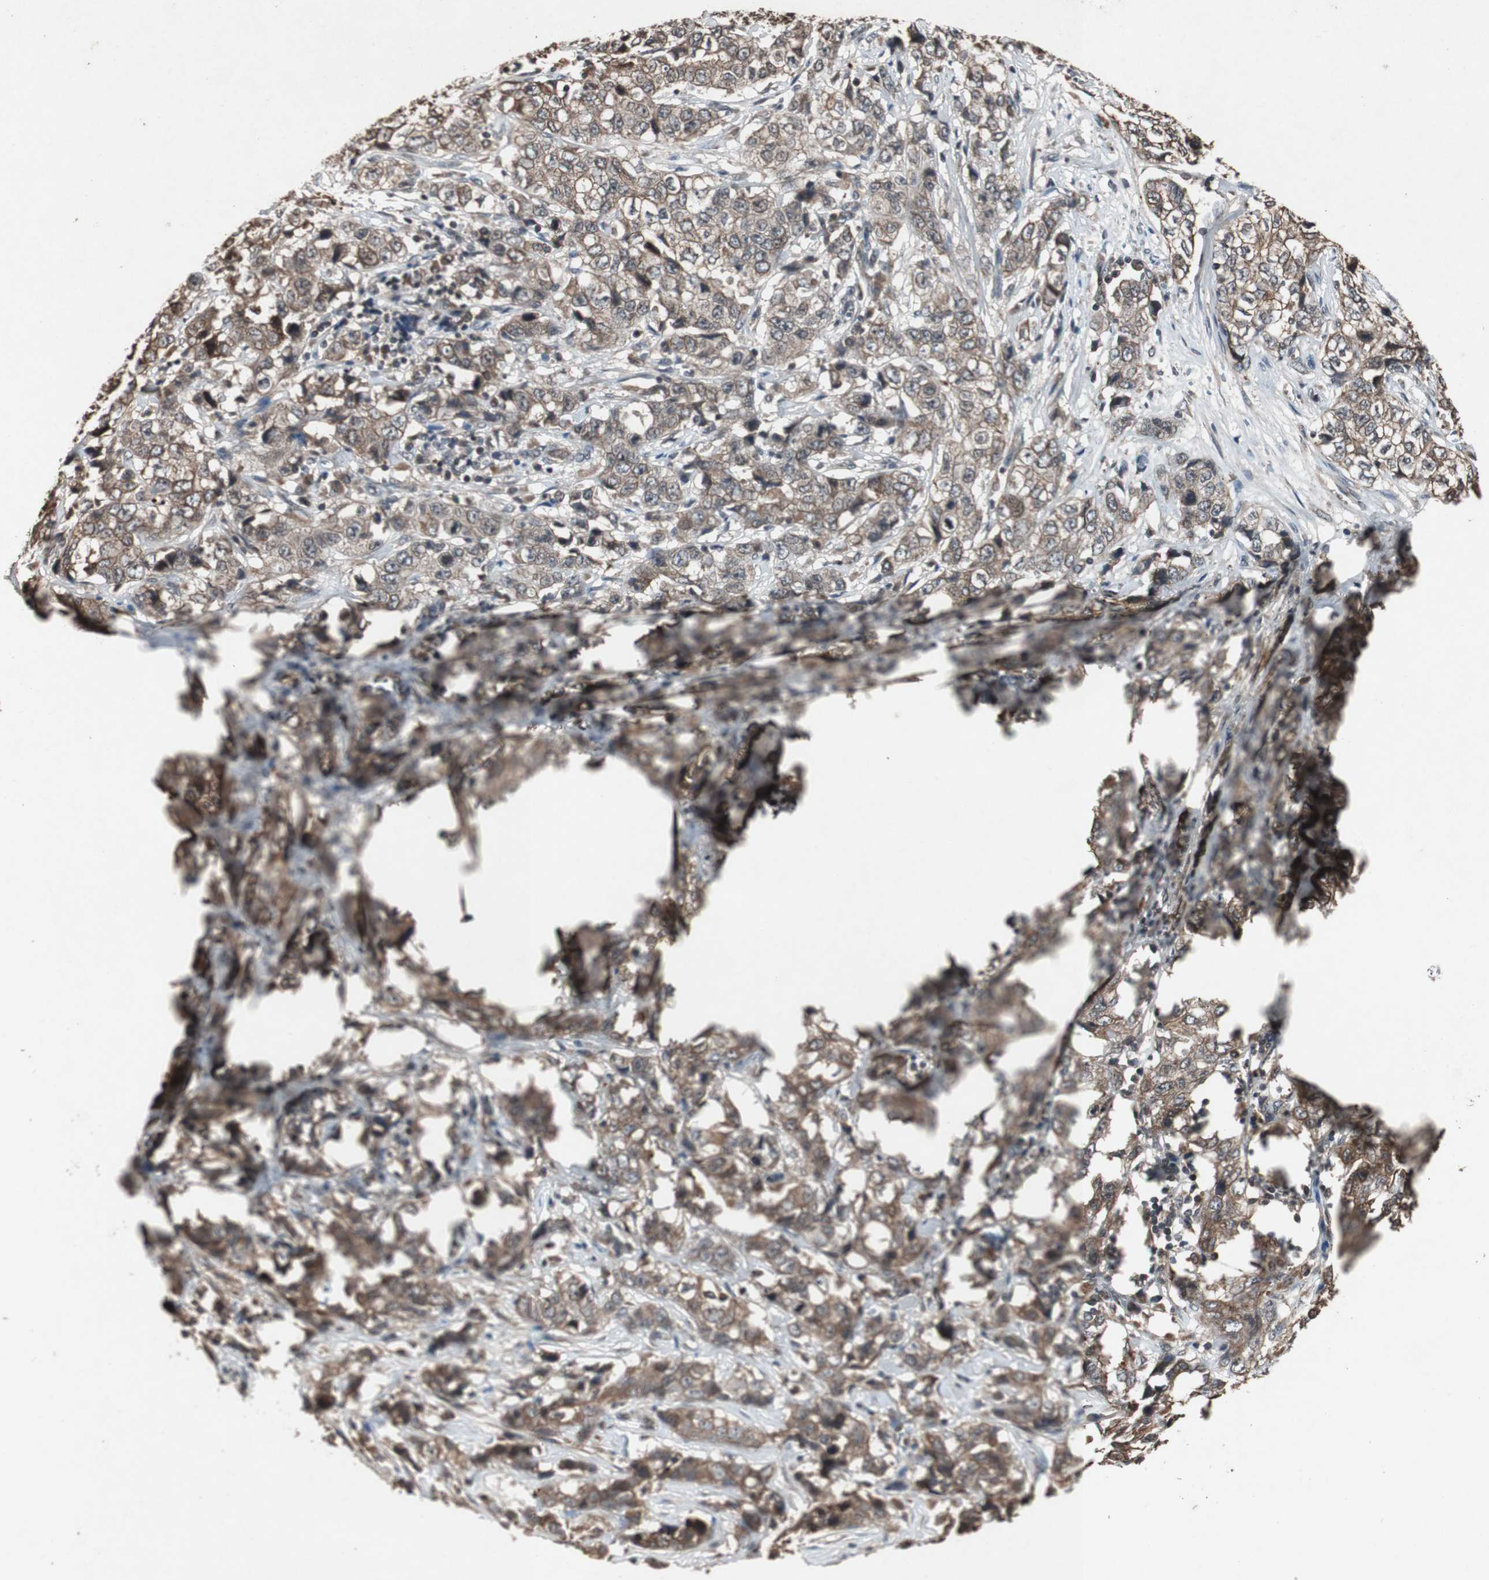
{"staining": {"intensity": "moderate", "quantity": ">75%", "location": "cytoplasmic/membranous"}, "tissue": "stomach cancer", "cell_type": "Tumor cells", "image_type": "cancer", "snomed": [{"axis": "morphology", "description": "Adenocarcinoma, NOS"}, {"axis": "topography", "description": "Stomach"}], "caption": "DAB (3,3'-diaminobenzidine) immunohistochemical staining of stomach cancer (adenocarcinoma) displays moderate cytoplasmic/membranous protein staining in approximately >75% of tumor cells.", "gene": "SLIT2", "patient": {"sex": "male", "age": 48}}